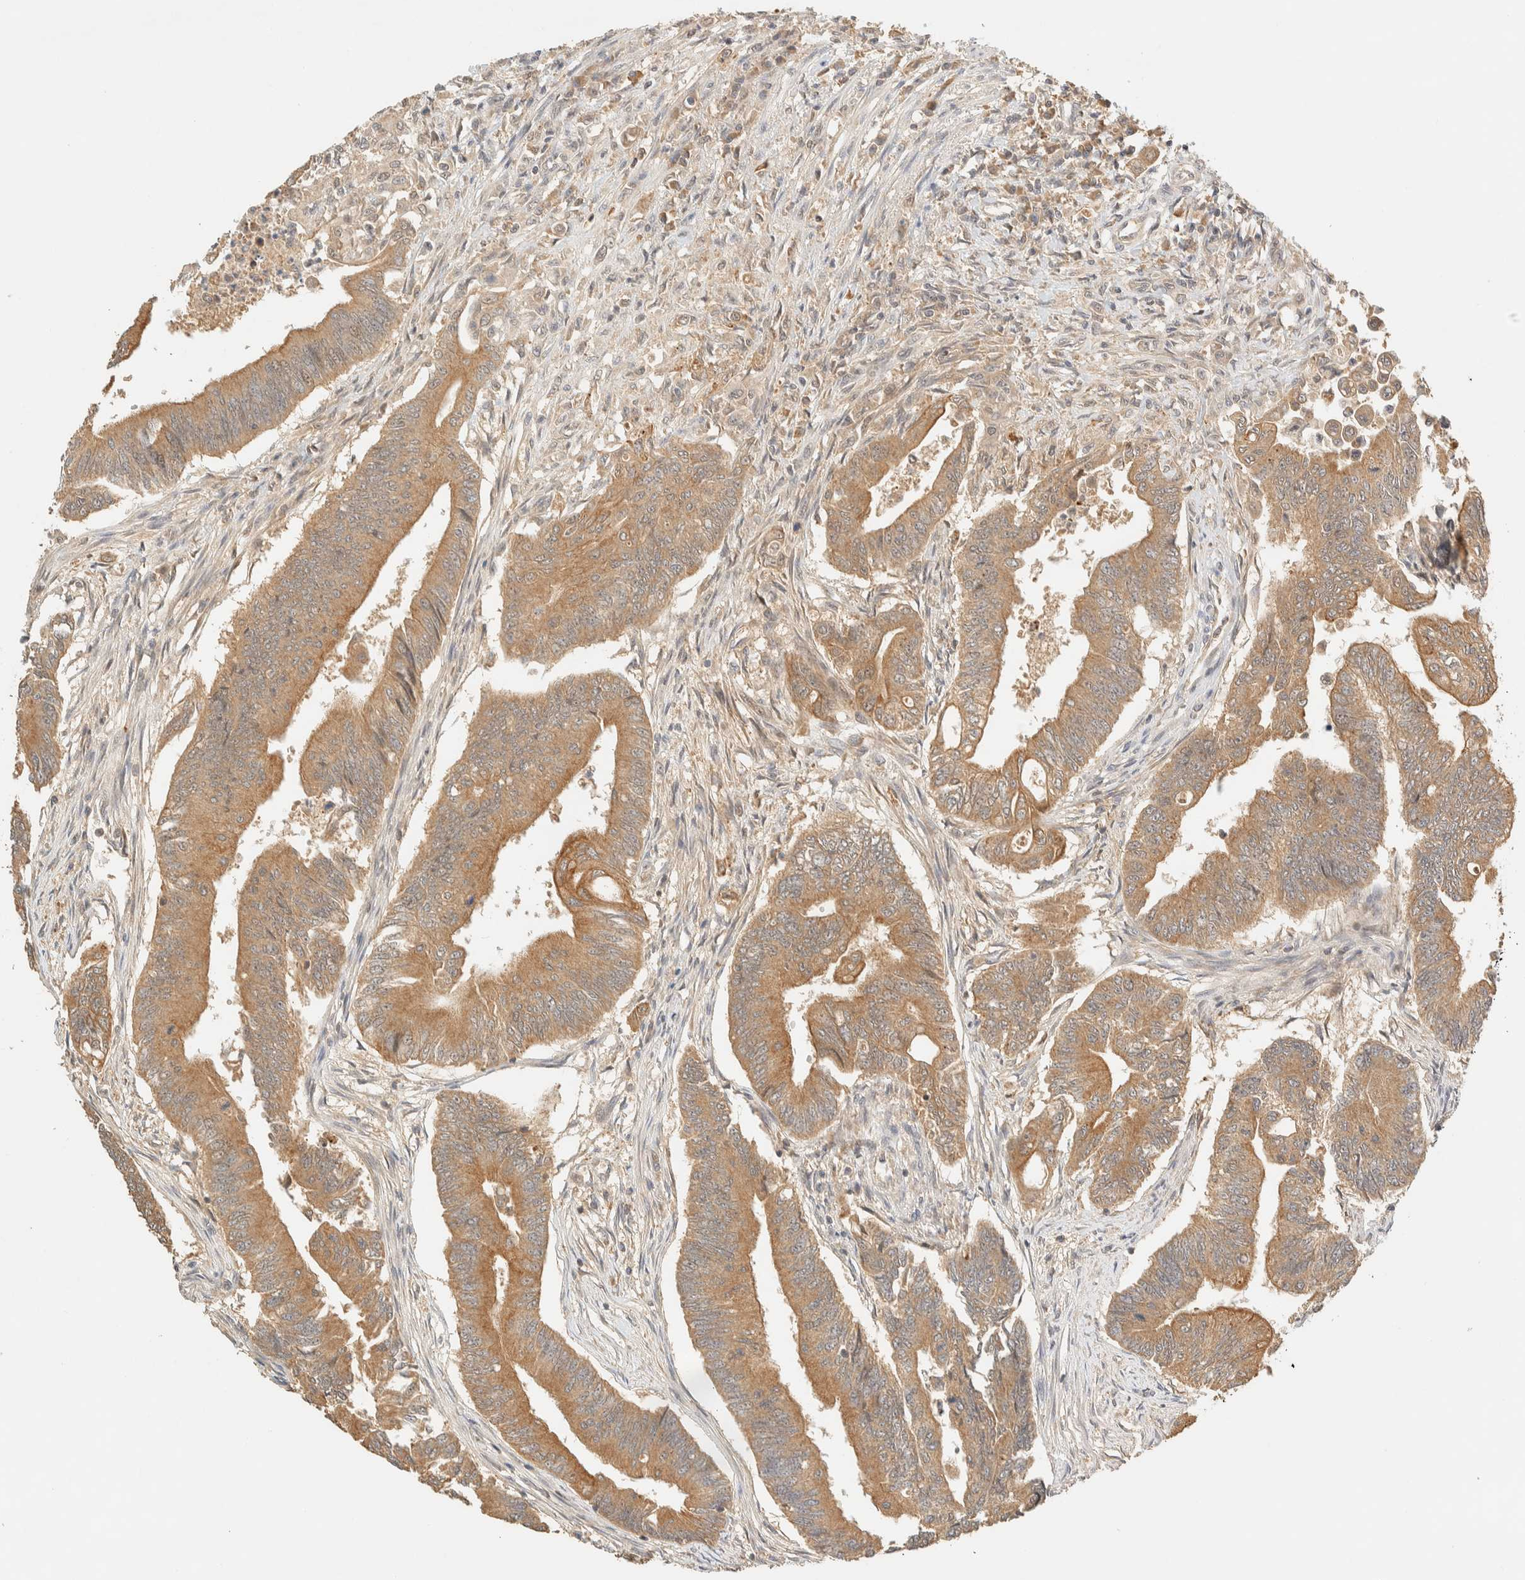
{"staining": {"intensity": "moderate", "quantity": ">75%", "location": "cytoplasmic/membranous"}, "tissue": "colorectal cancer", "cell_type": "Tumor cells", "image_type": "cancer", "snomed": [{"axis": "morphology", "description": "Adenoma, NOS"}, {"axis": "morphology", "description": "Adenocarcinoma, NOS"}, {"axis": "topography", "description": "Colon"}], "caption": "Colorectal adenocarcinoma tissue demonstrates moderate cytoplasmic/membranous staining in approximately >75% of tumor cells, visualized by immunohistochemistry. (DAB (3,3'-diaminobenzidine) = brown stain, brightfield microscopy at high magnification).", "gene": "ZBTB34", "patient": {"sex": "male", "age": 79}}